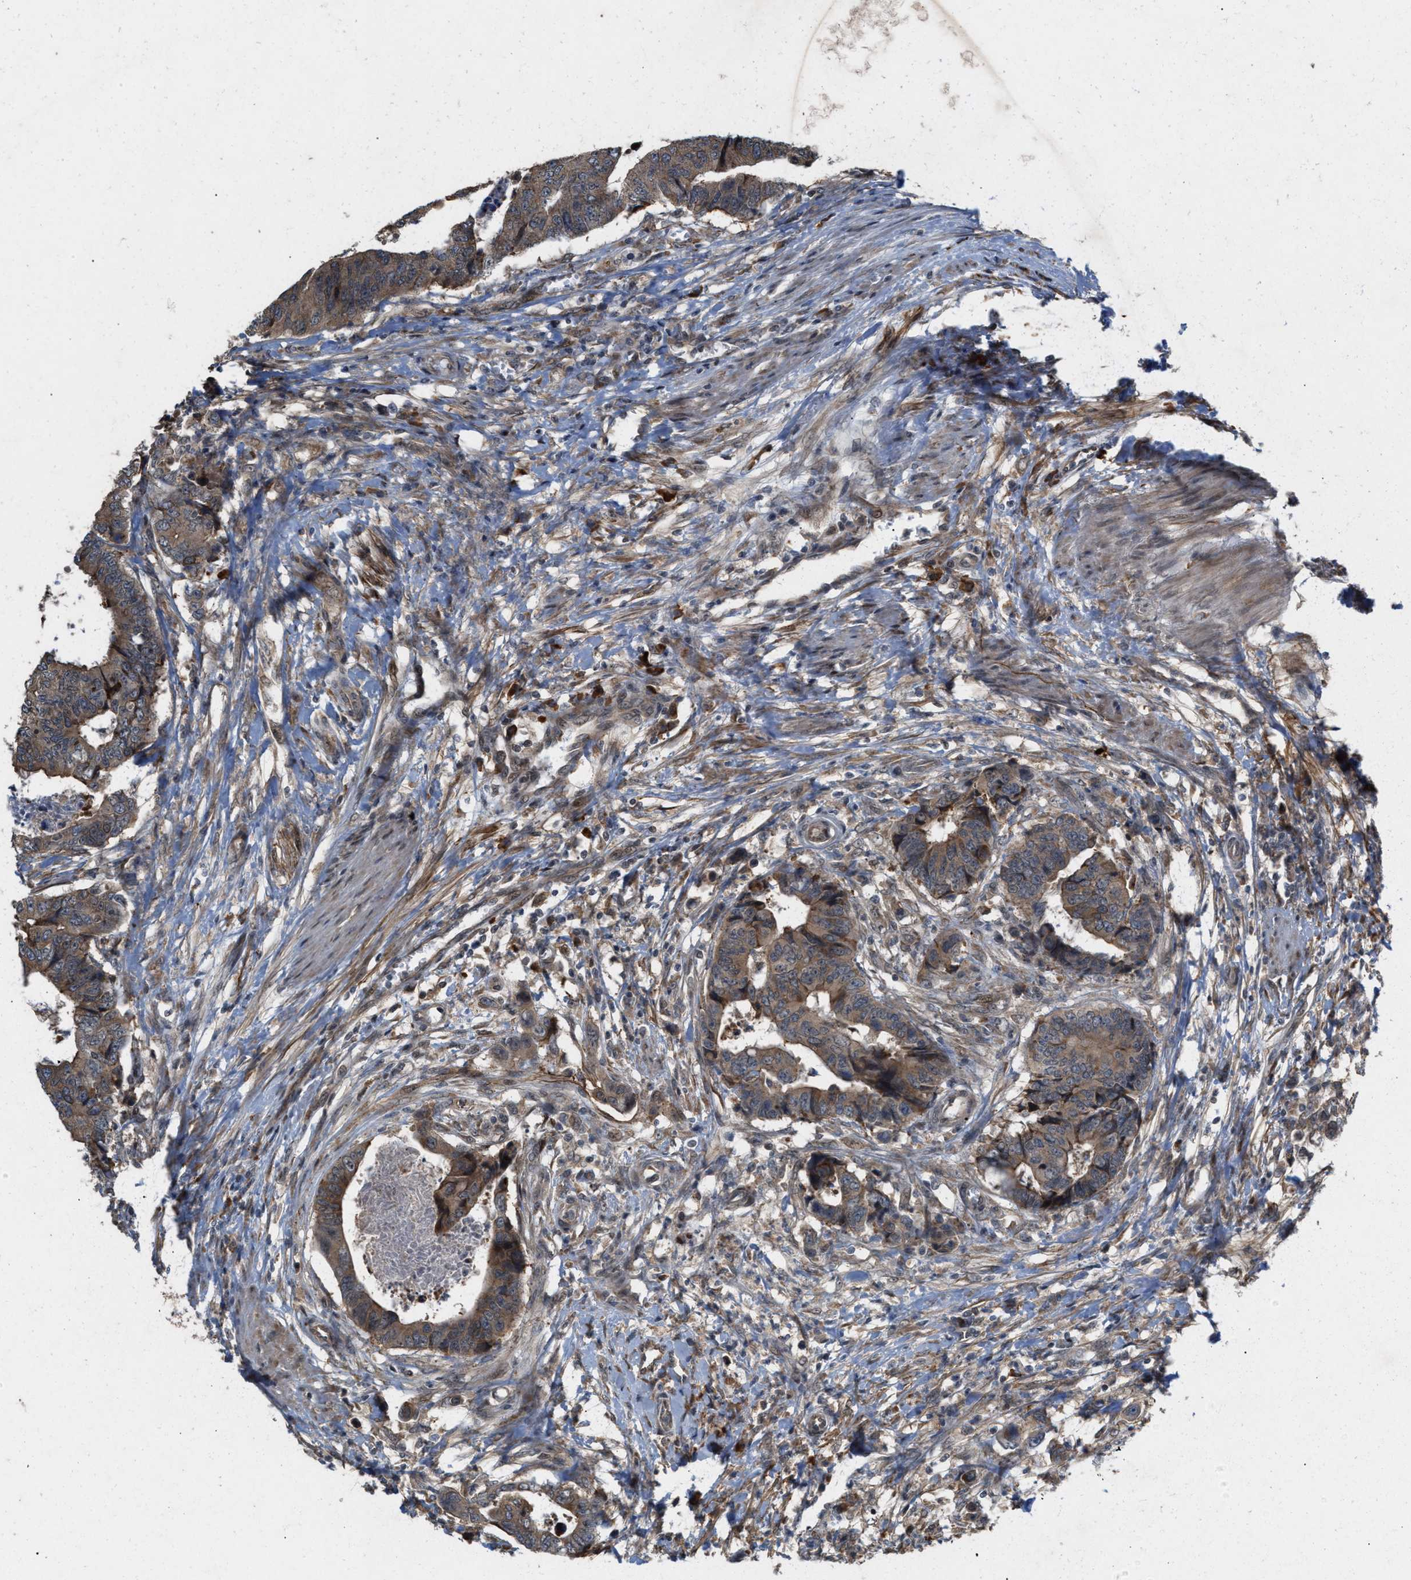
{"staining": {"intensity": "moderate", "quantity": ">75%", "location": "cytoplasmic/membranous"}, "tissue": "colorectal cancer", "cell_type": "Tumor cells", "image_type": "cancer", "snomed": [{"axis": "morphology", "description": "Adenocarcinoma, NOS"}, {"axis": "topography", "description": "Rectum"}], "caption": "Immunohistochemistry (IHC) staining of colorectal adenocarcinoma, which demonstrates medium levels of moderate cytoplasmic/membranous staining in about >75% of tumor cells indicating moderate cytoplasmic/membranous protein expression. The staining was performed using DAB (3,3'-diaminobenzidine) (brown) for protein detection and nuclei were counterstained in hematoxylin (blue).", "gene": "MFSD6", "patient": {"sex": "male", "age": 84}}